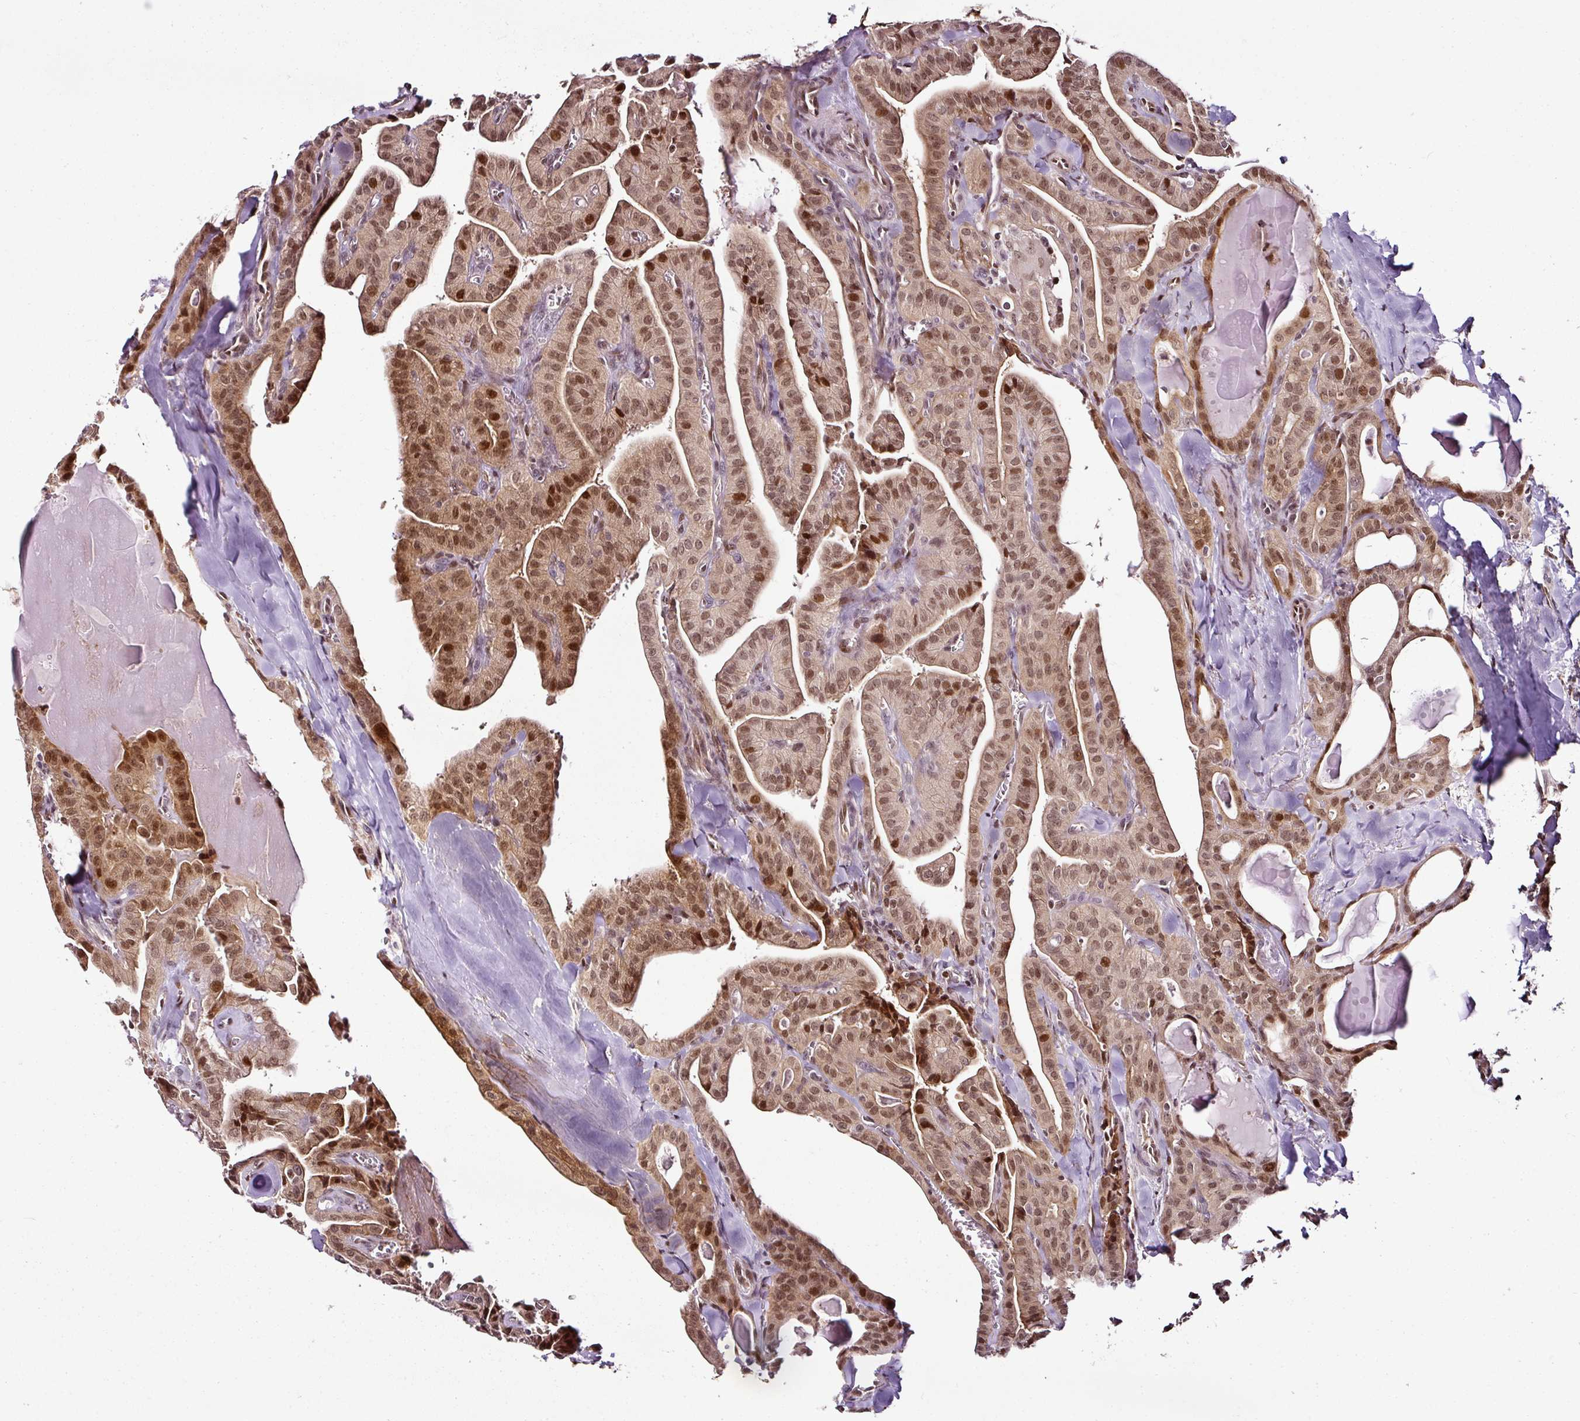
{"staining": {"intensity": "moderate", "quantity": ">75%", "location": "nuclear"}, "tissue": "thyroid cancer", "cell_type": "Tumor cells", "image_type": "cancer", "snomed": [{"axis": "morphology", "description": "Papillary adenocarcinoma, NOS"}, {"axis": "topography", "description": "Thyroid gland"}], "caption": "High-power microscopy captured an immunohistochemistry image of thyroid cancer (papillary adenocarcinoma), revealing moderate nuclear positivity in about >75% of tumor cells.", "gene": "COPRS", "patient": {"sex": "male", "age": 52}}